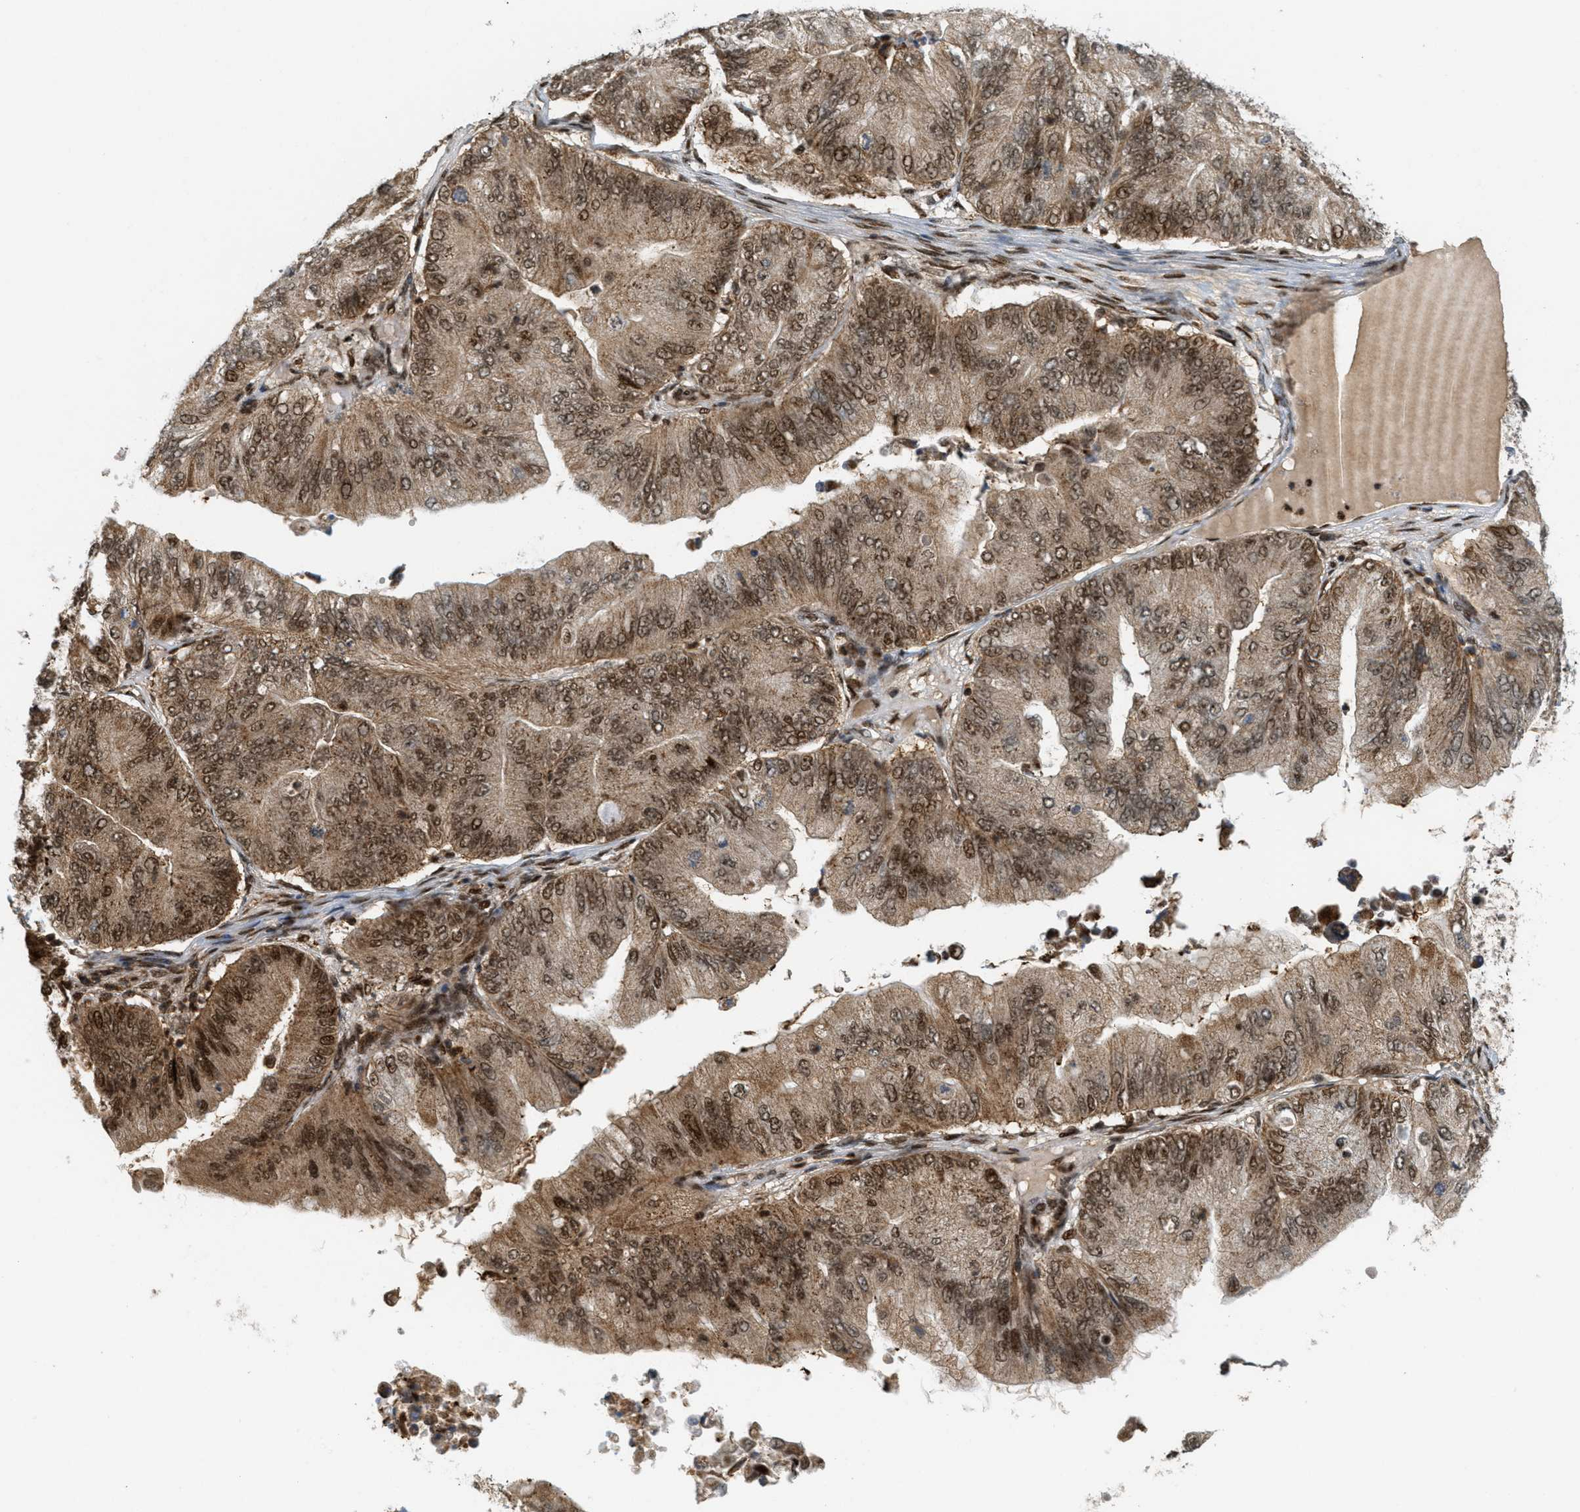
{"staining": {"intensity": "moderate", "quantity": ">75%", "location": "cytoplasmic/membranous,nuclear"}, "tissue": "ovarian cancer", "cell_type": "Tumor cells", "image_type": "cancer", "snomed": [{"axis": "morphology", "description": "Cystadenocarcinoma, mucinous, NOS"}, {"axis": "topography", "description": "Ovary"}], "caption": "IHC (DAB (3,3'-diaminobenzidine)) staining of mucinous cystadenocarcinoma (ovarian) displays moderate cytoplasmic/membranous and nuclear protein expression in about >75% of tumor cells.", "gene": "TLK1", "patient": {"sex": "female", "age": 61}}